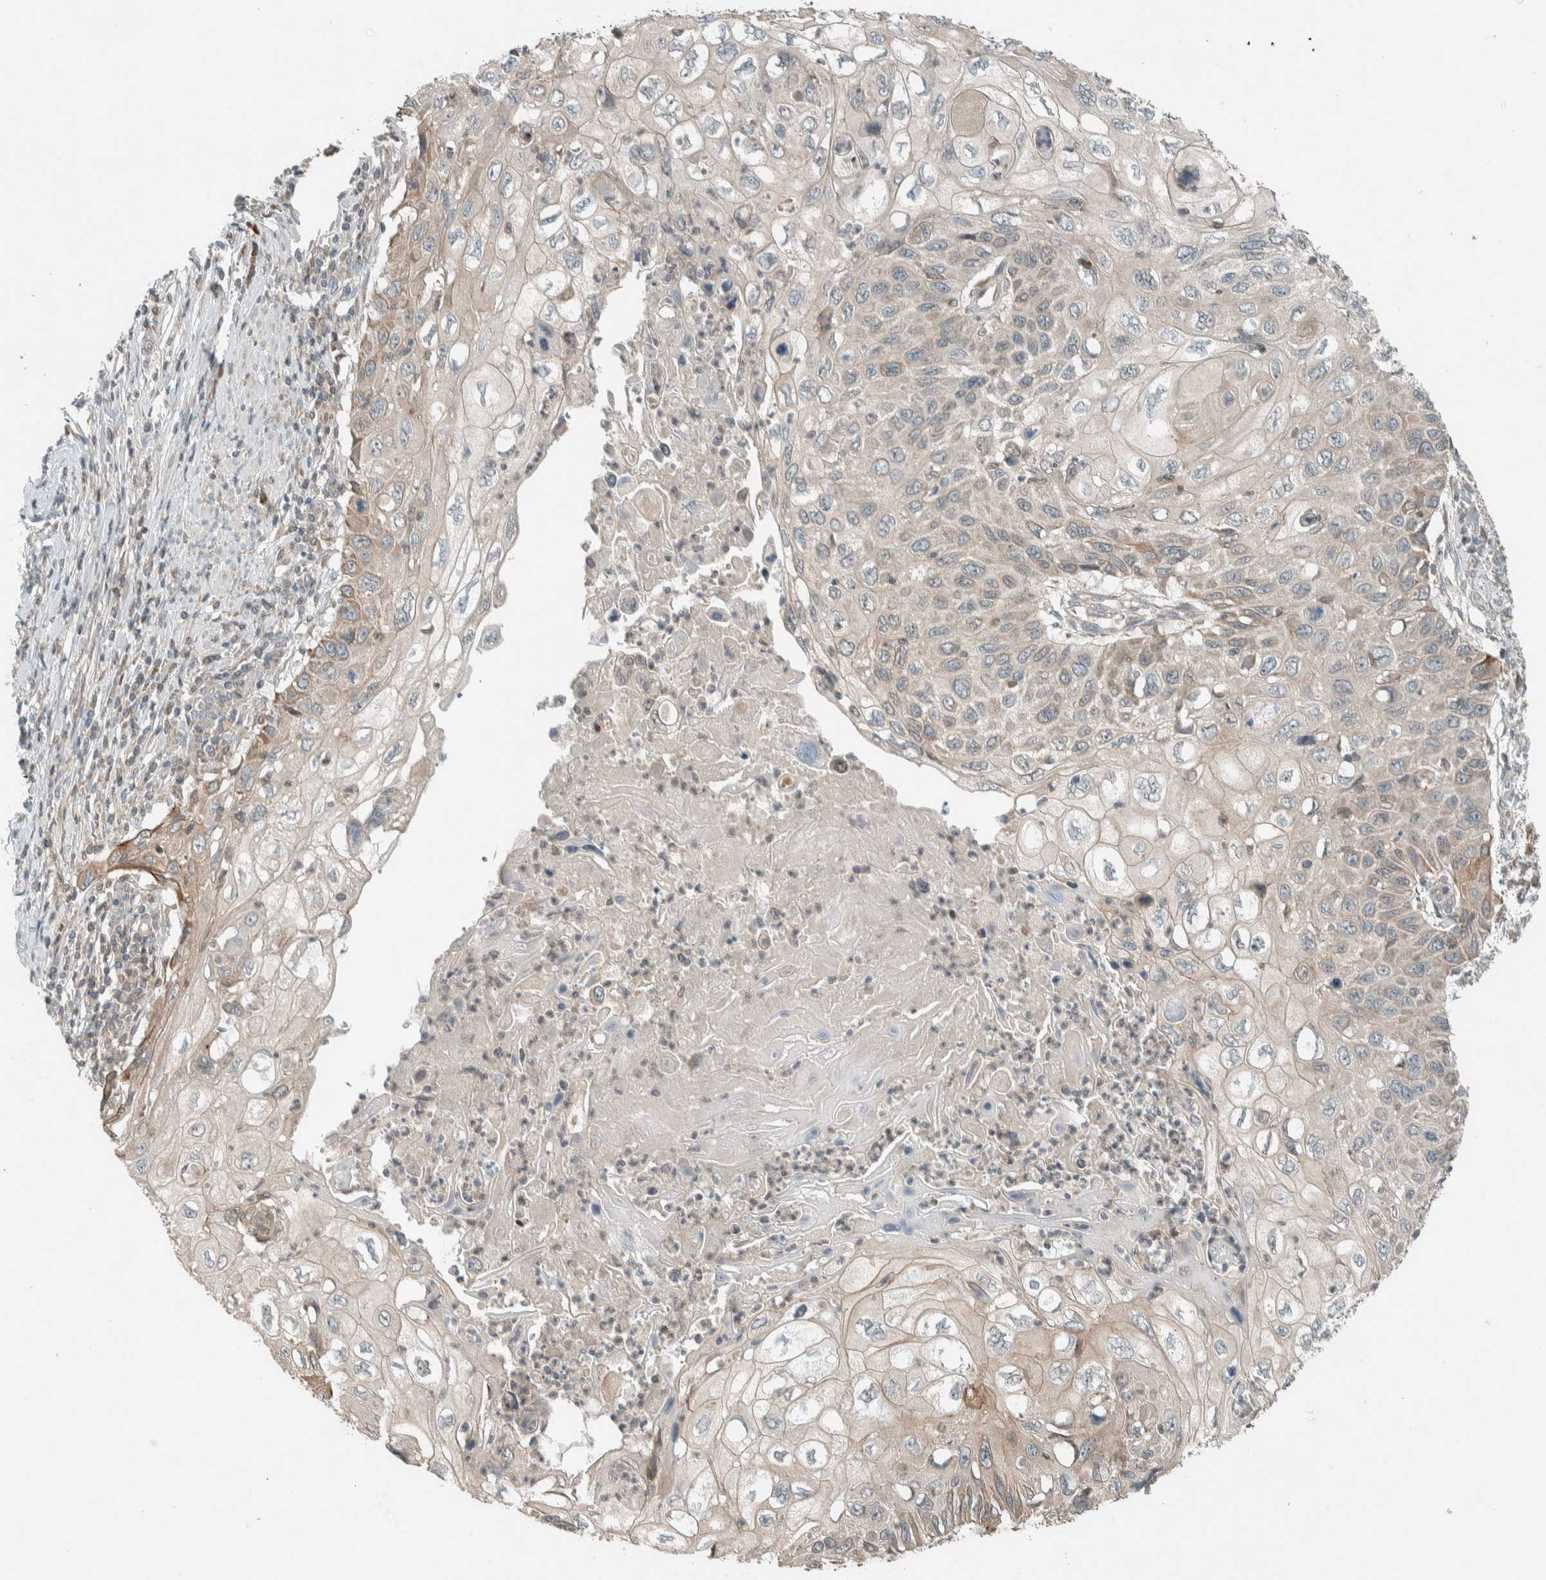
{"staining": {"intensity": "weak", "quantity": "<25%", "location": "cytoplasmic/membranous"}, "tissue": "cervical cancer", "cell_type": "Tumor cells", "image_type": "cancer", "snomed": [{"axis": "morphology", "description": "Squamous cell carcinoma, NOS"}, {"axis": "topography", "description": "Cervix"}], "caption": "Photomicrograph shows no protein positivity in tumor cells of cervical cancer (squamous cell carcinoma) tissue.", "gene": "SEL1L", "patient": {"sex": "female", "age": 70}}